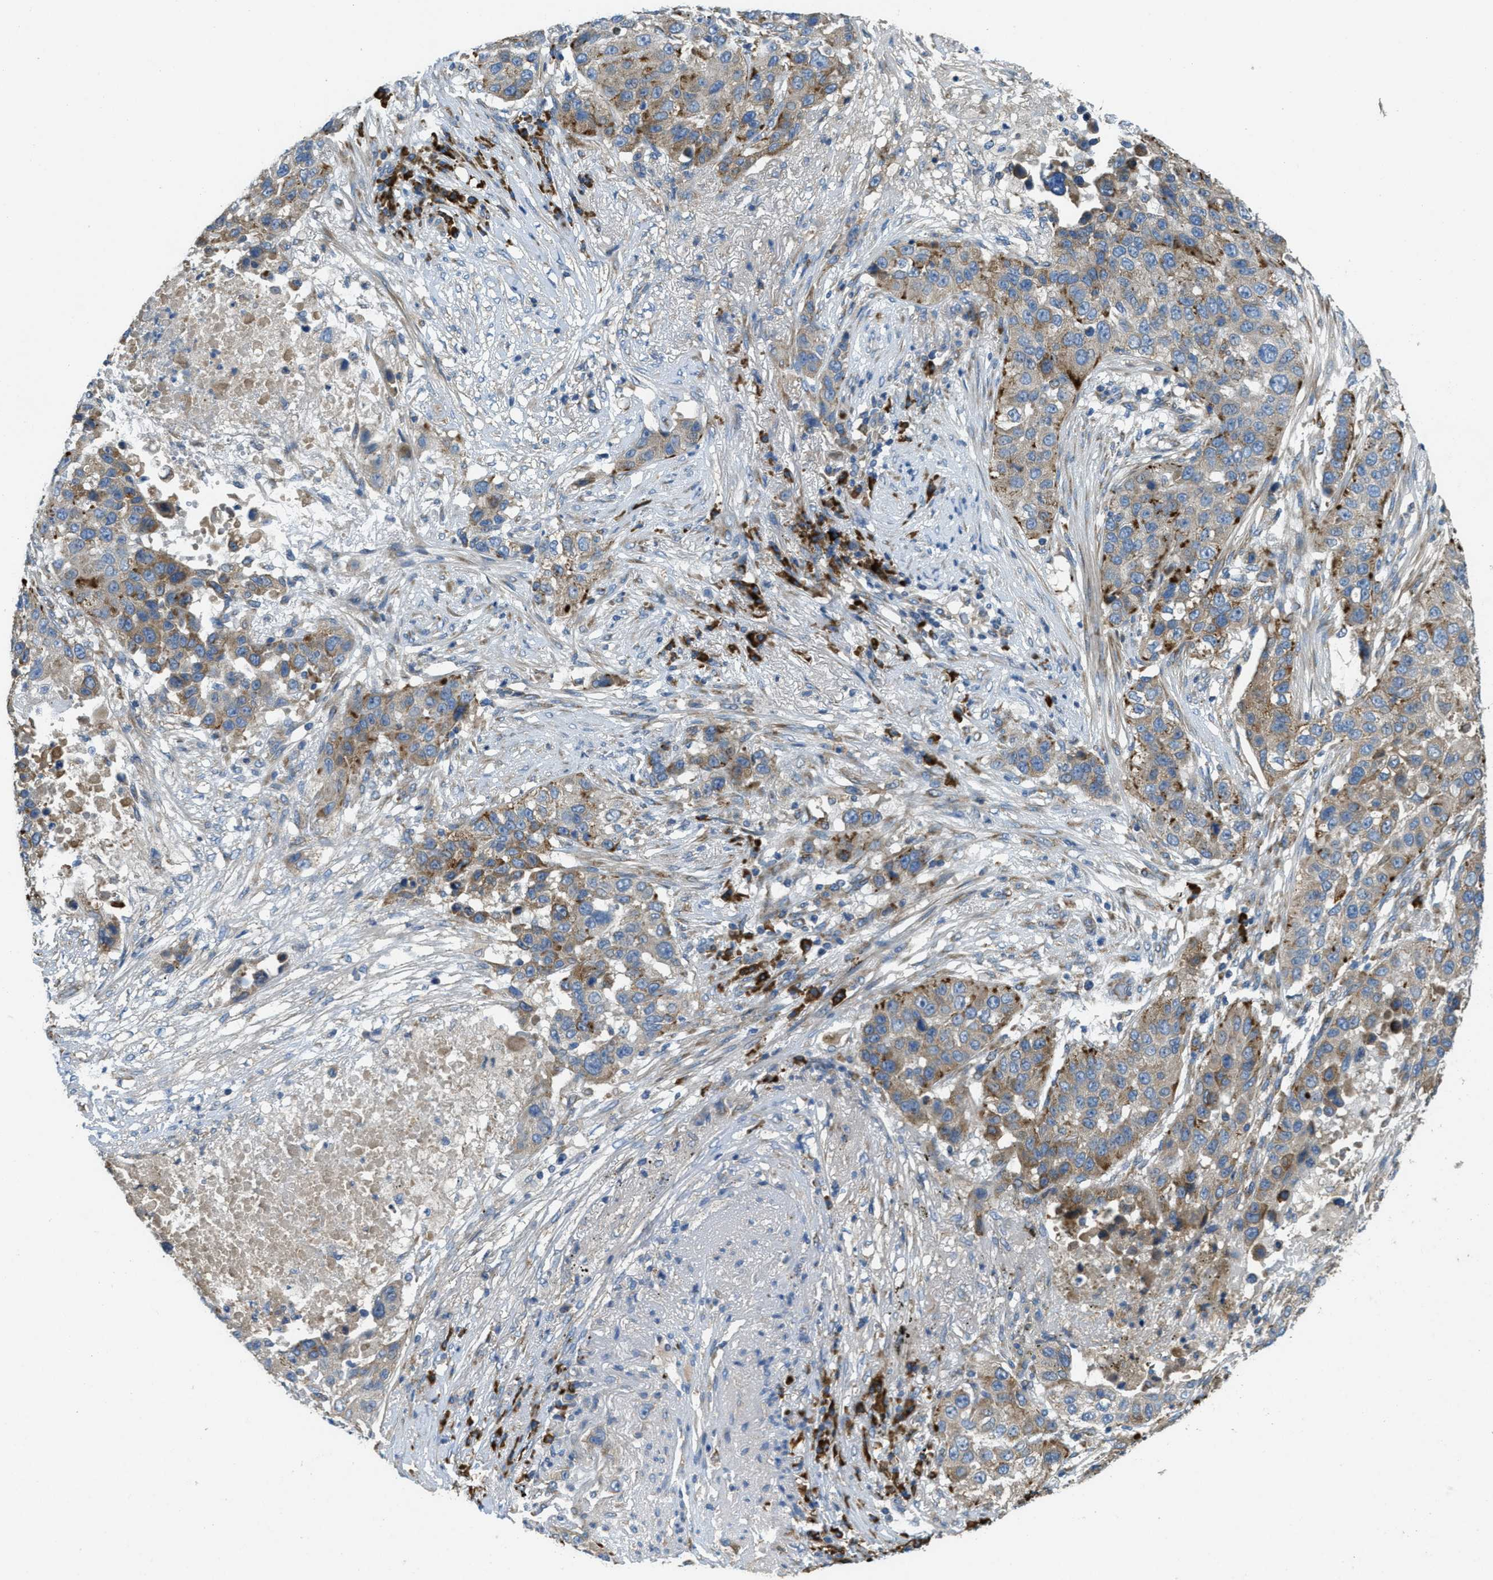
{"staining": {"intensity": "weak", "quantity": "25%-75%", "location": "cytoplasmic/membranous"}, "tissue": "lung cancer", "cell_type": "Tumor cells", "image_type": "cancer", "snomed": [{"axis": "morphology", "description": "Squamous cell carcinoma, NOS"}, {"axis": "topography", "description": "Lung"}], "caption": "Tumor cells reveal low levels of weak cytoplasmic/membranous expression in approximately 25%-75% of cells in human squamous cell carcinoma (lung). Using DAB (3,3'-diaminobenzidine) (brown) and hematoxylin (blue) stains, captured at high magnification using brightfield microscopy.", "gene": "SSR1", "patient": {"sex": "male", "age": 57}}